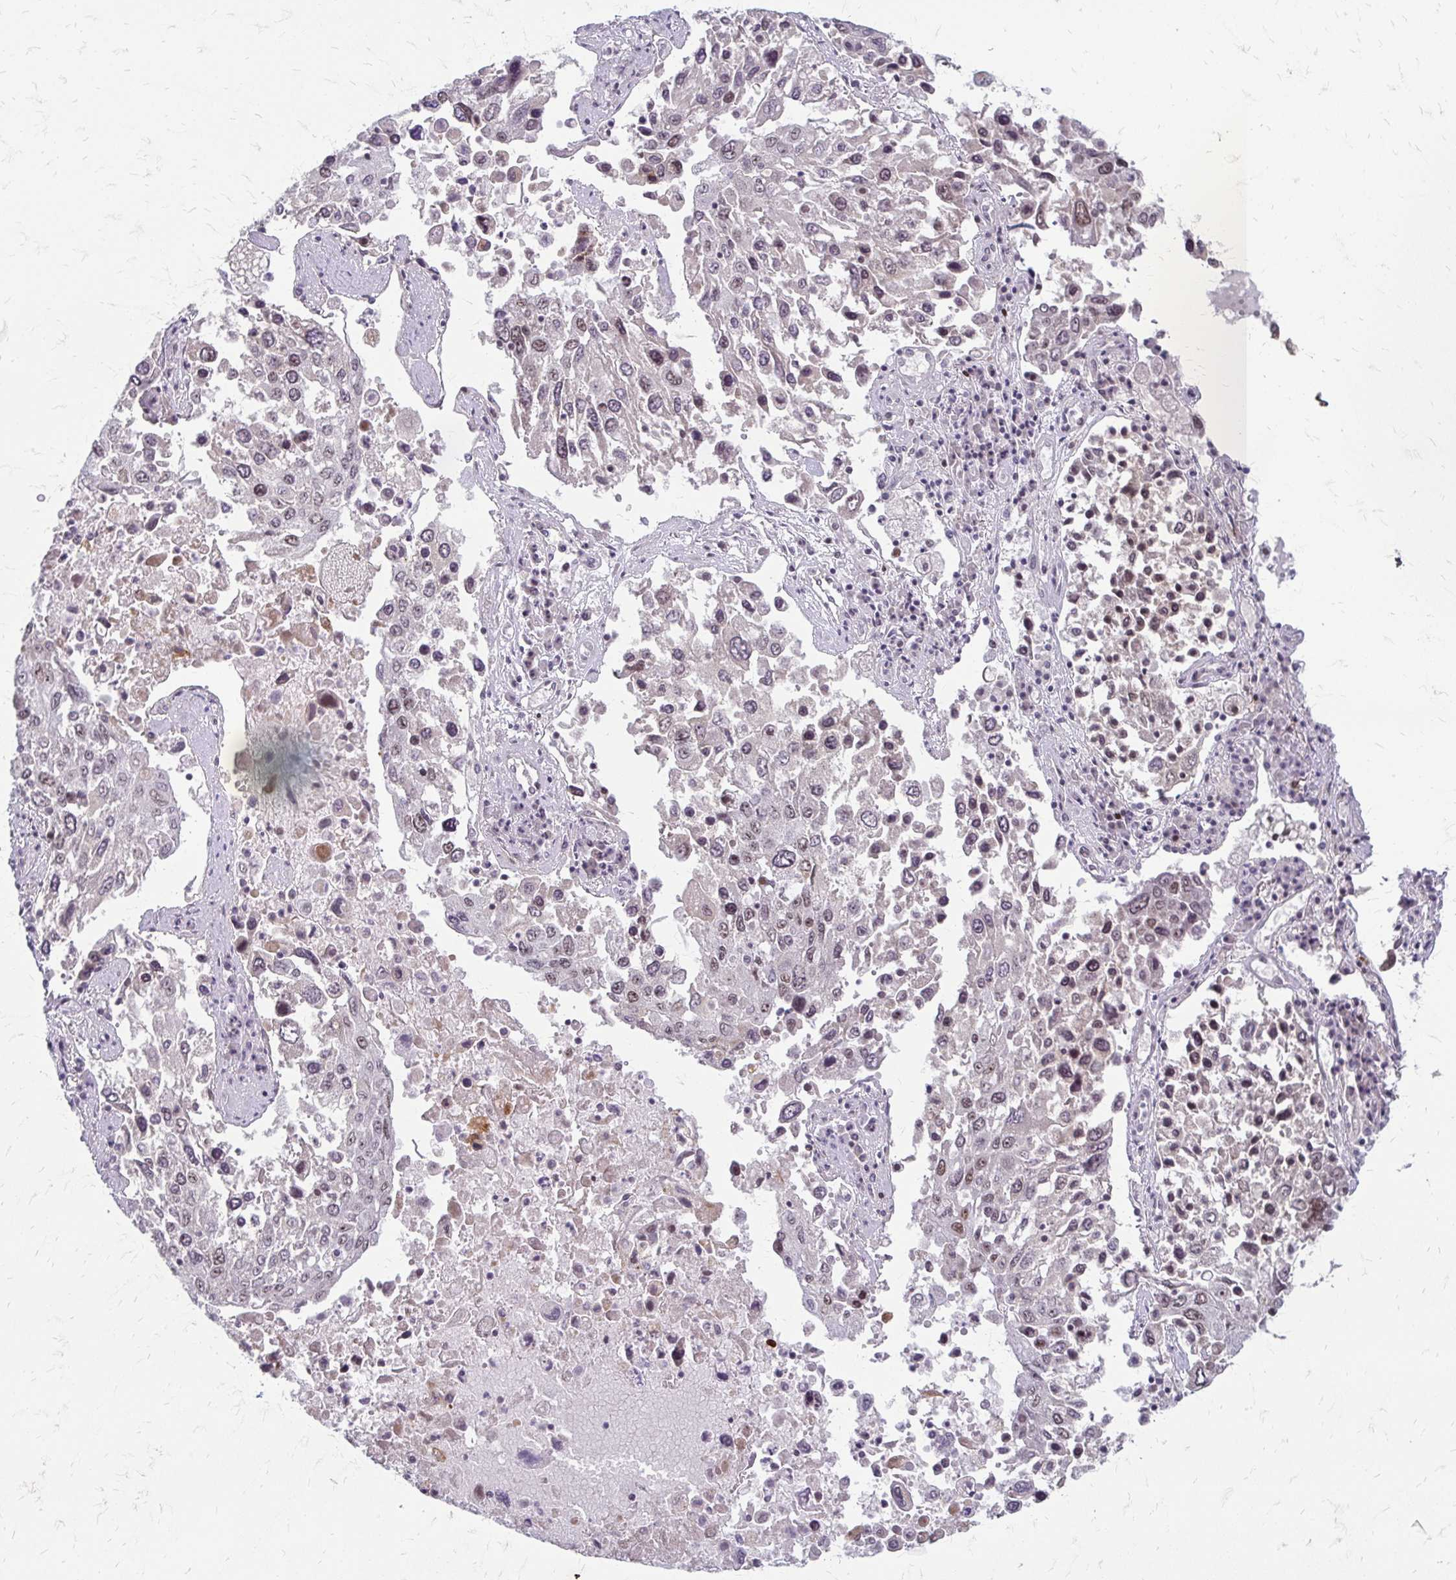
{"staining": {"intensity": "weak", "quantity": ">75%", "location": "nuclear"}, "tissue": "lung cancer", "cell_type": "Tumor cells", "image_type": "cancer", "snomed": [{"axis": "morphology", "description": "Squamous cell carcinoma, NOS"}, {"axis": "topography", "description": "Lung"}], "caption": "Squamous cell carcinoma (lung) stained with DAB IHC demonstrates low levels of weak nuclear positivity in about >75% of tumor cells.", "gene": "EED", "patient": {"sex": "male", "age": 65}}